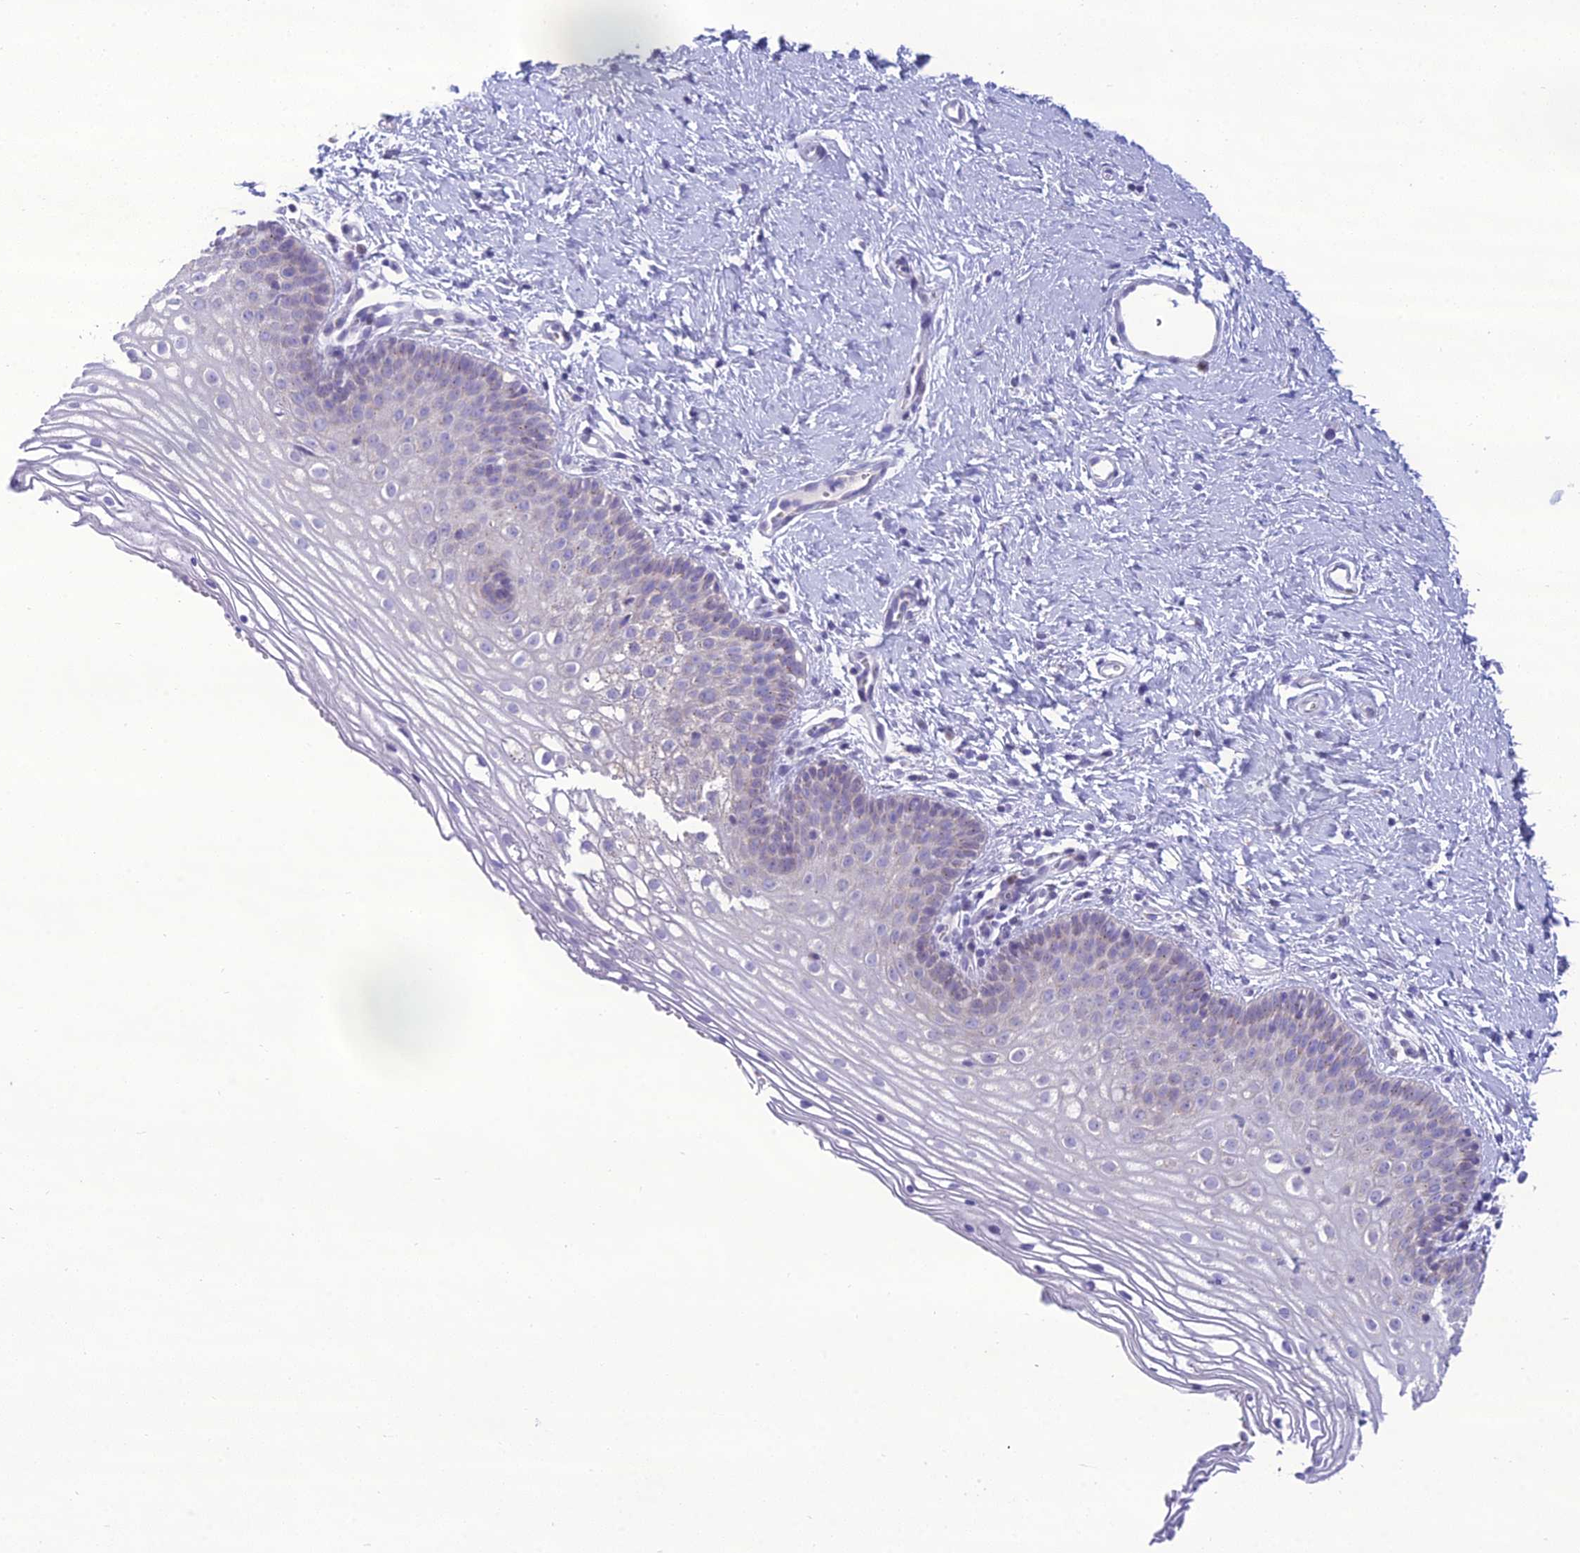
{"staining": {"intensity": "negative", "quantity": "none", "location": "none"}, "tissue": "vagina", "cell_type": "Squamous epithelial cells", "image_type": "normal", "snomed": [{"axis": "morphology", "description": "Normal tissue, NOS"}, {"axis": "topography", "description": "Vagina"}], "caption": "Vagina was stained to show a protein in brown. There is no significant staining in squamous epithelial cells. (DAB IHC visualized using brightfield microscopy, high magnification).", "gene": "B9D2", "patient": {"sex": "female", "age": 32}}